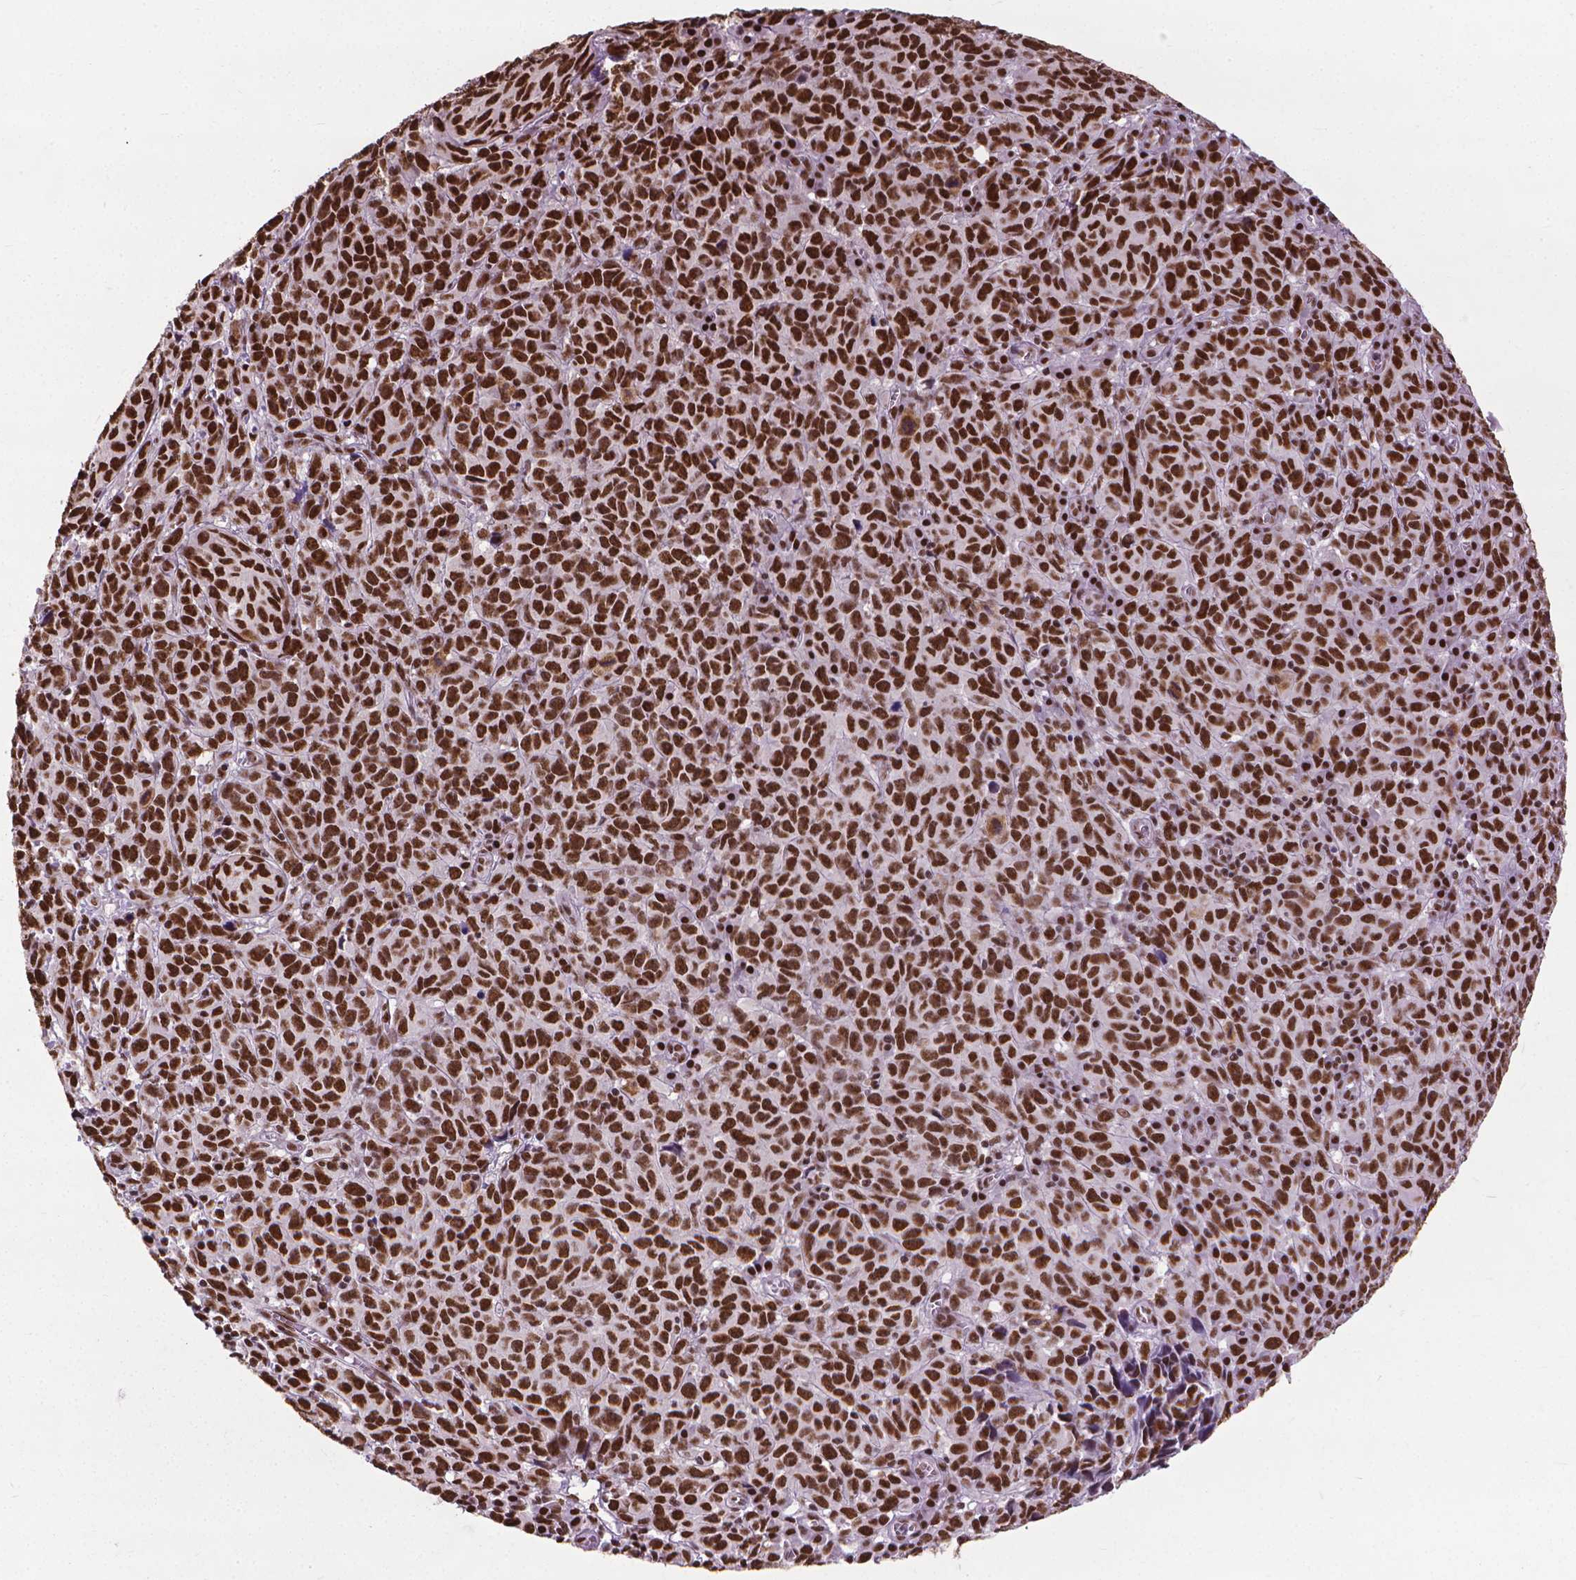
{"staining": {"intensity": "strong", "quantity": ">75%", "location": "nuclear"}, "tissue": "melanoma", "cell_type": "Tumor cells", "image_type": "cancer", "snomed": [{"axis": "morphology", "description": "Malignant melanoma, NOS"}, {"axis": "topography", "description": "Vulva, labia, clitoris and Bartholin´s gland, NO"}], "caption": "An immunohistochemistry micrograph of tumor tissue is shown. Protein staining in brown shows strong nuclear positivity in malignant melanoma within tumor cells.", "gene": "AKAP8", "patient": {"sex": "female", "age": 75}}